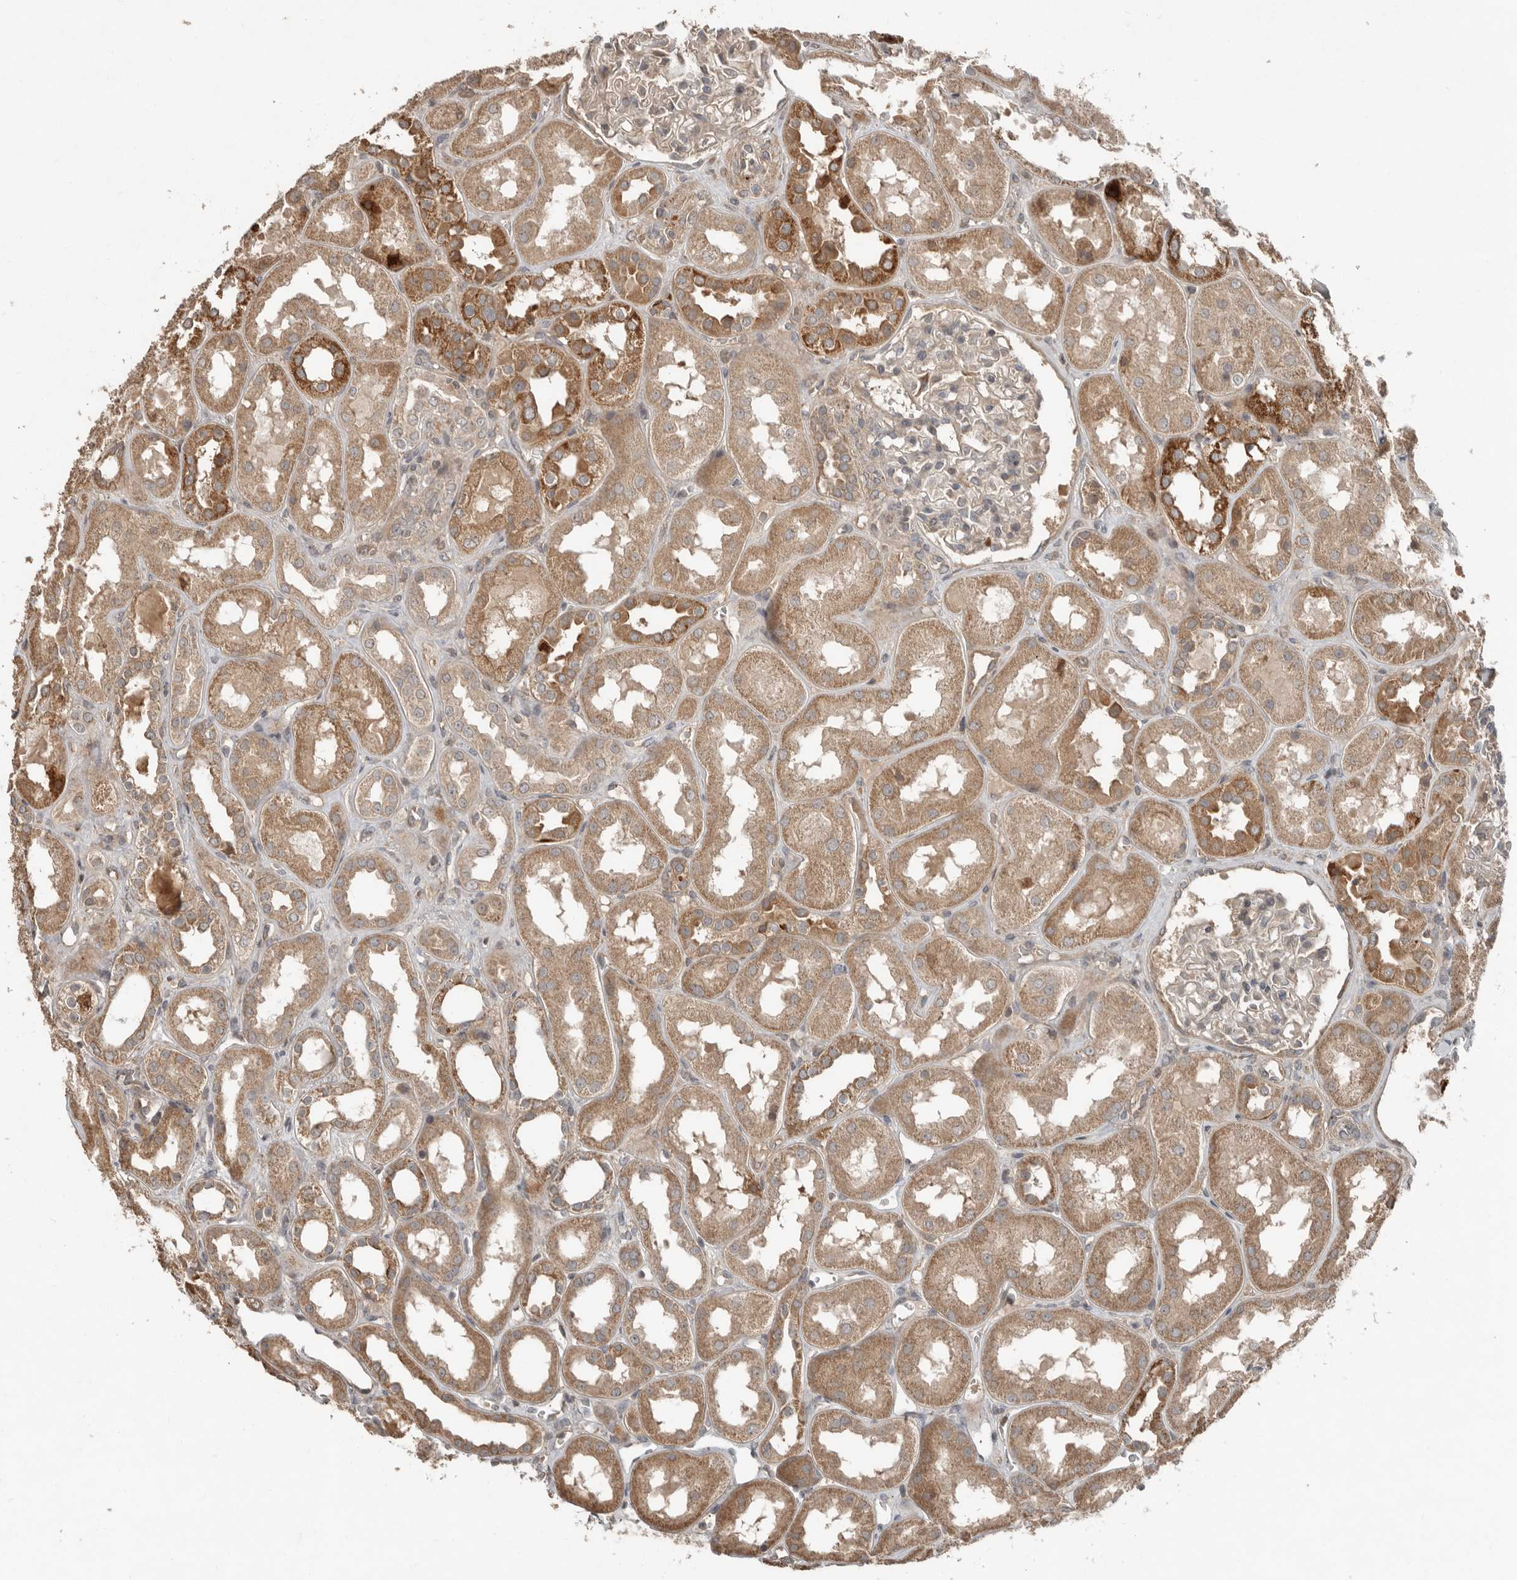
{"staining": {"intensity": "weak", "quantity": "<25%", "location": "cytoplasmic/membranous"}, "tissue": "kidney", "cell_type": "Cells in glomeruli", "image_type": "normal", "snomed": [{"axis": "morphology", "description": "Normal tissue, NOS"}, {"axis": "topography", "description": "Kidney"}], "caption": "Immunohistochemical staining of normal human kidney exhibits no significant expression in cells in glomeruli.", "gene": "SLC6A7", "patient": {"sex": "male", "age": 70}}